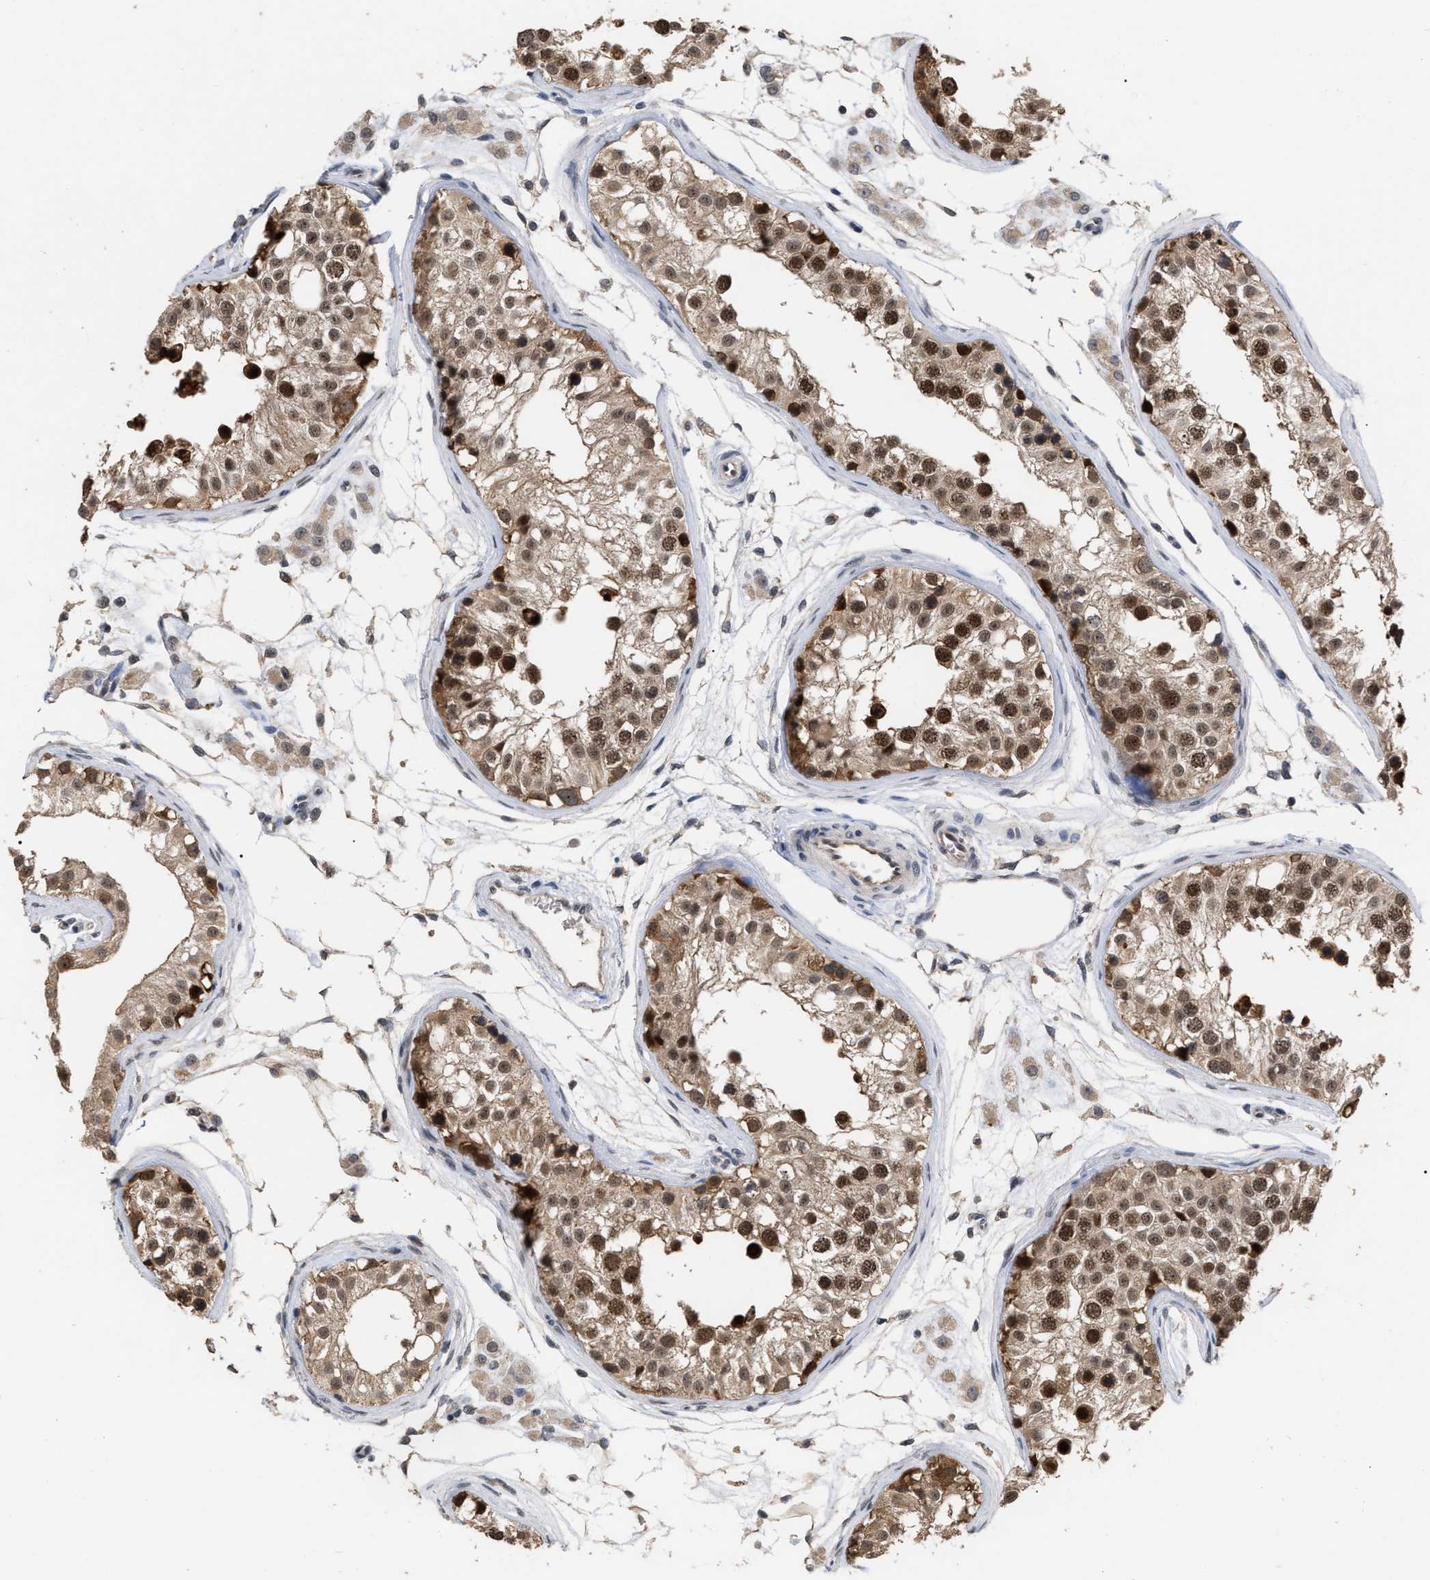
{"staining": {"intensity": "strong", "quantity": ">75%", "location": "cytoplasmic/membranous,nuclear"}, "tissue": "testis", "cell_type": "Cells in seminiferous ducts", "image_type": "normal", "snomed": [{"axis": "morphology", "description": "Normal tissue, NOS"}, {"axis": "morphology", "description": "Adenocarcinoma, metastatic, NOS"}, {"axis": "topography", "description": "Testis"}], "caption": "The photomicrograph reveals staining of unremarkable testis, revealing strong cytoplasmic/membranous,nuclear protein positivity (brown color) within cells in seminiferous ducts.", "gene": "JAZF1", "patient": {"sex": "male", "age": 26}}